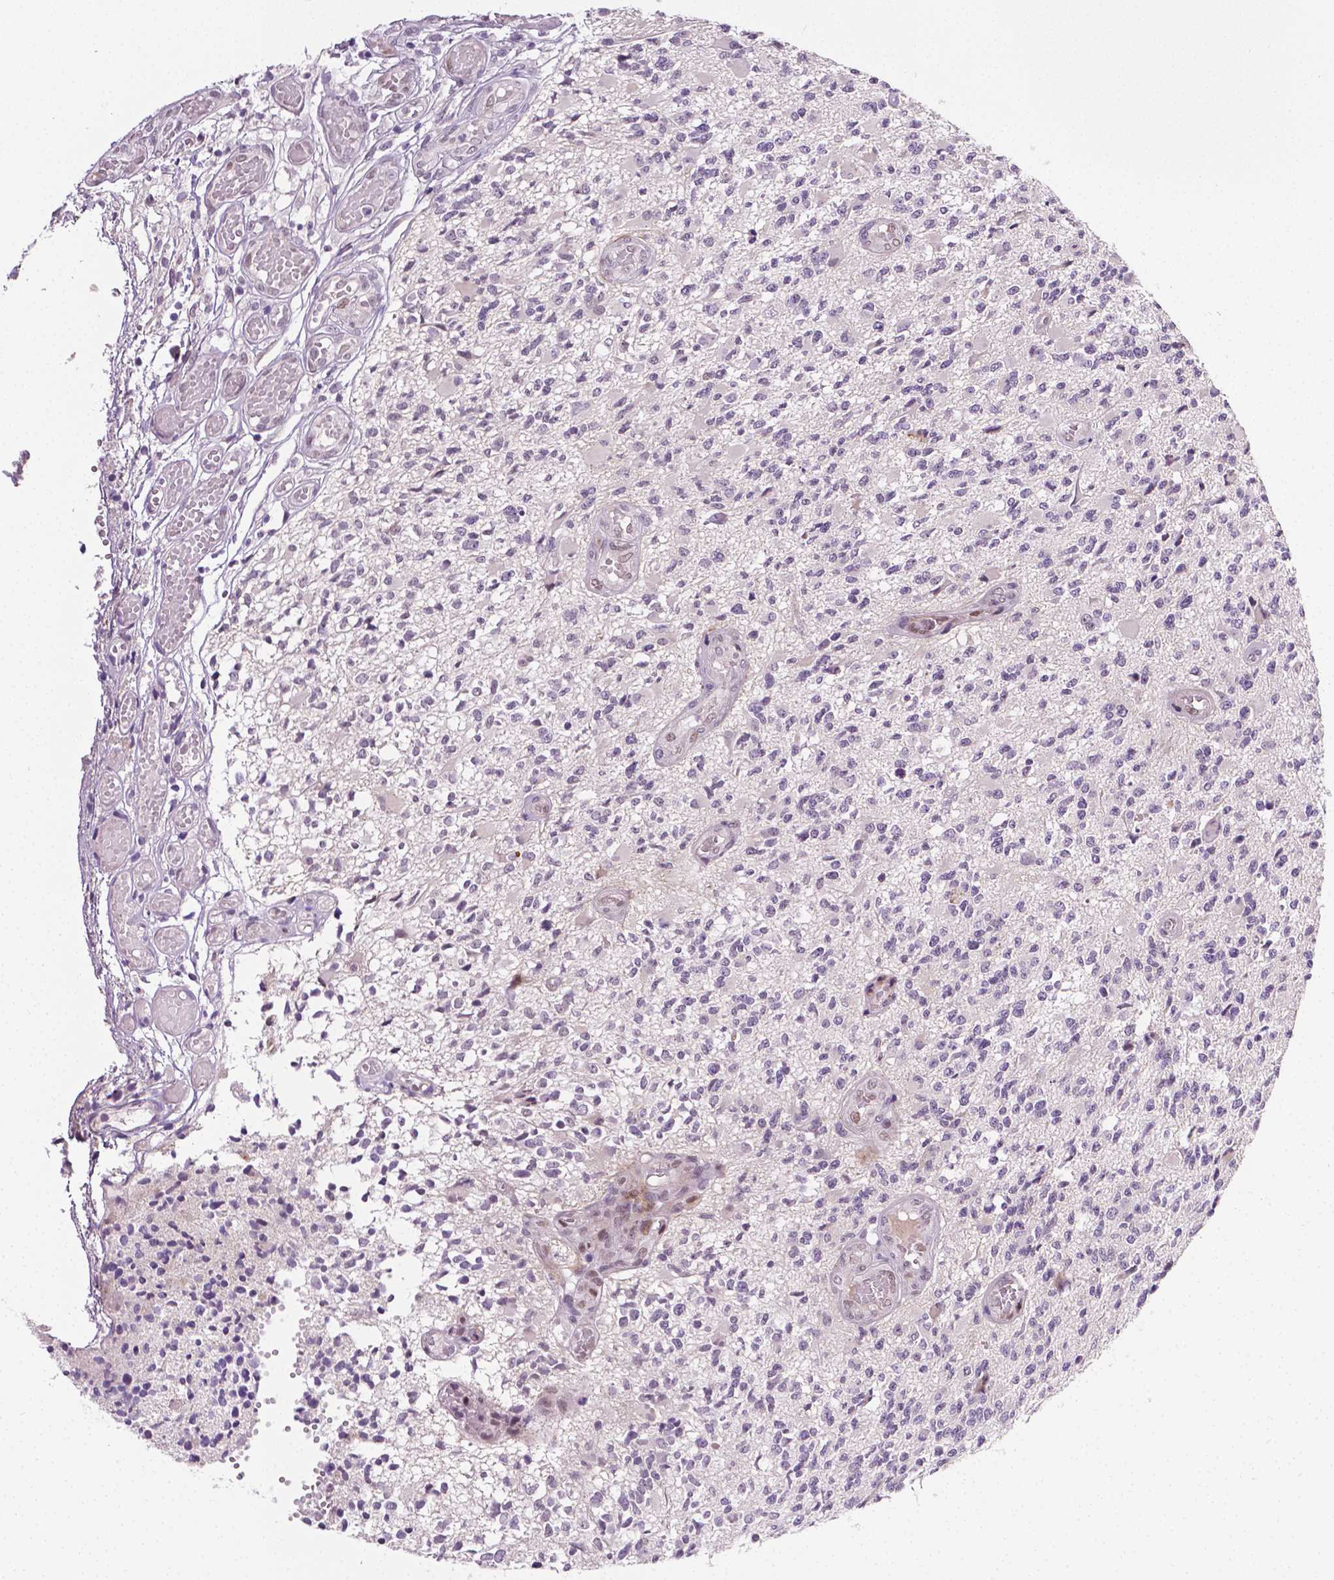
{"staining": {"intensity": "negative", "quantity": "none", "location": "none"}, "tissue": "glioma", "cell_type": "Tumor cells", "image_type": "cancer", "snomed": [{"axis": "morphology", "description": "Glioma, malignant, High grade"}, {"axis": "topography", "description": "Brain"}], "caption": "Immunohistochemistry of human high-grade glioma (malignant) displays no expression in tumor cells.", "gene": "PTGER3", "patient": {"sex": "female", "age": 63}}